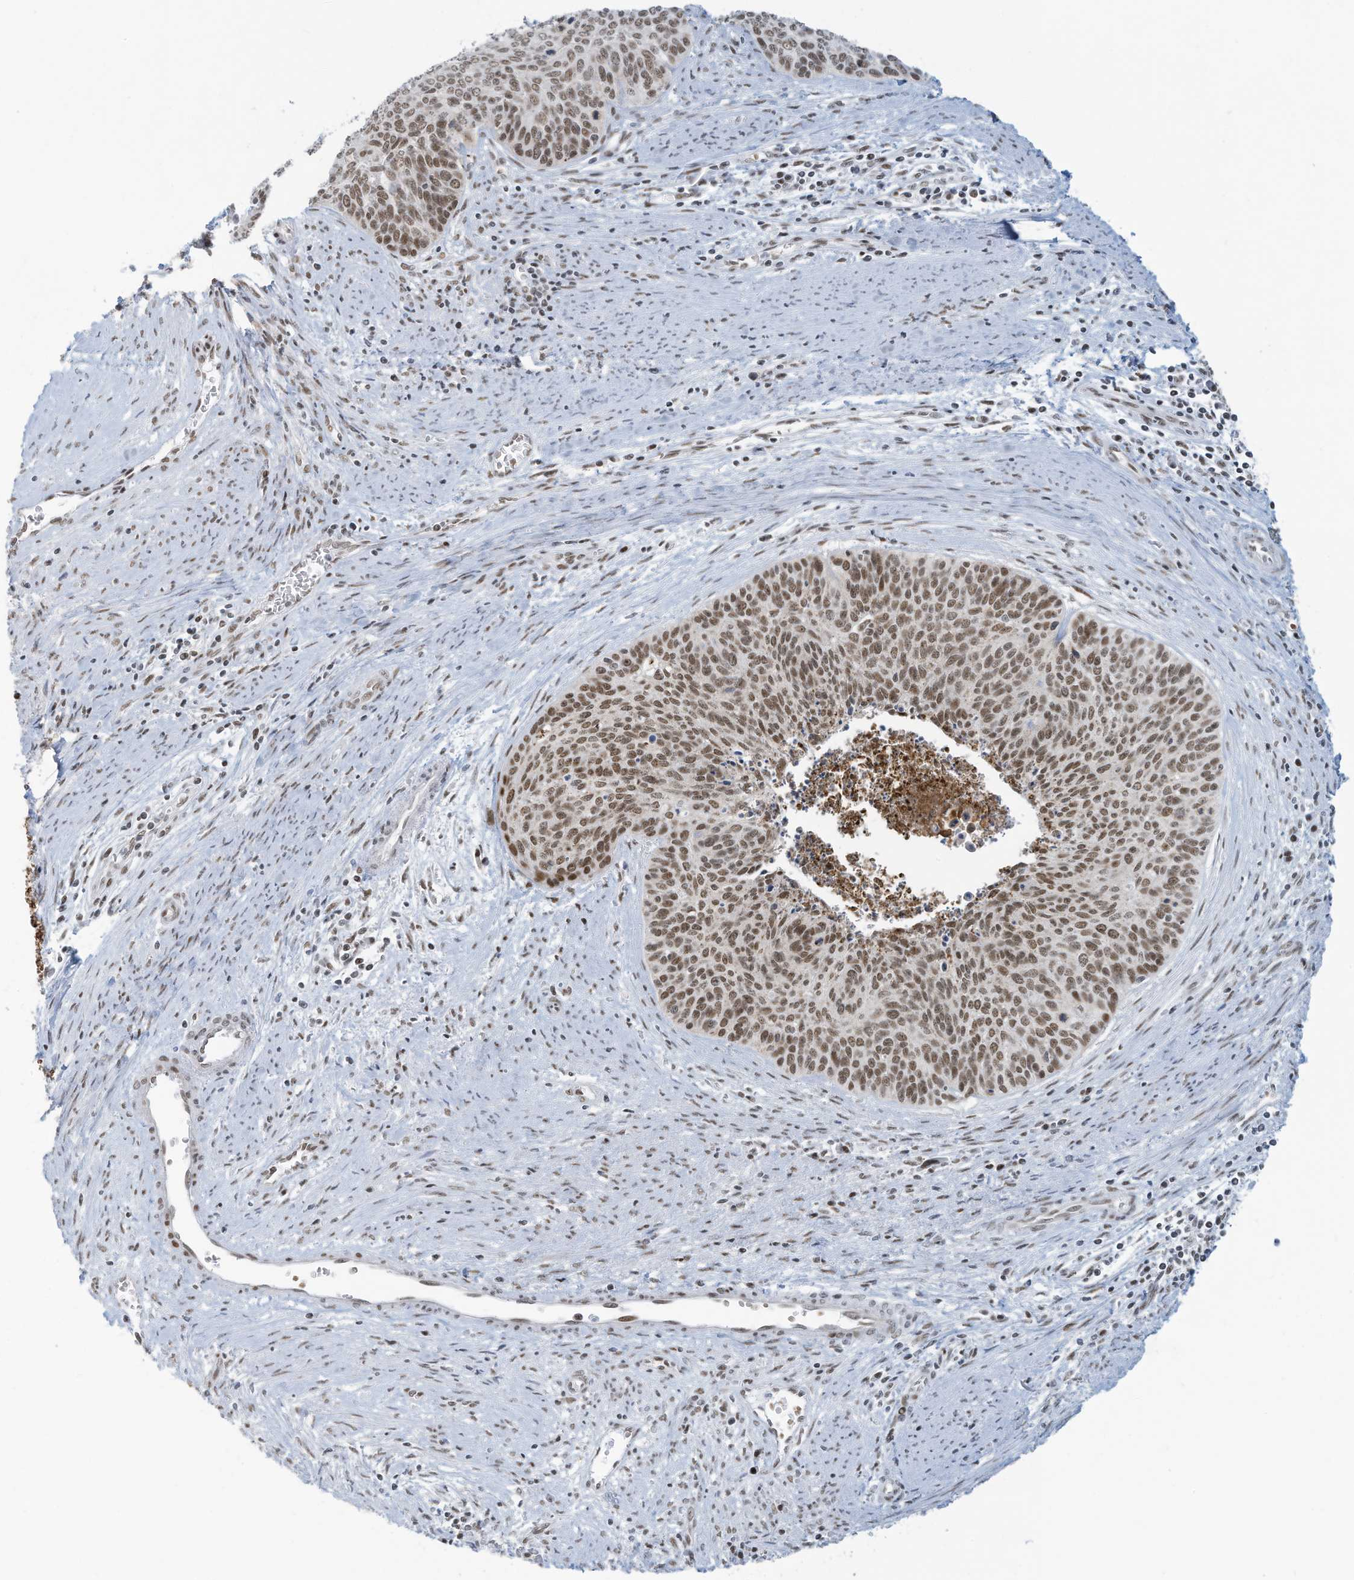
{"staining": {"intensity": "moderate", "quantity": ">75%", "location": "nuclear"}, "tissue": "cervical cancer", "cell_type": "Tumor cells", "image_type": "cancer", "snomed": [{"axis": "morphology", "description": "Squamous cell carcinoma, NOS"}, {"axis": "topography", "description": "Cervix"}], "caption": "Cervical squamous cell carcinoma stained for a protein shows moderate nuclear positivity in tumor cells. (DAB IHC, brown staining for protein, blue staining for nuclei).", "gene": "ECT2L", "patient": {"sex": "female", "age": 55}}